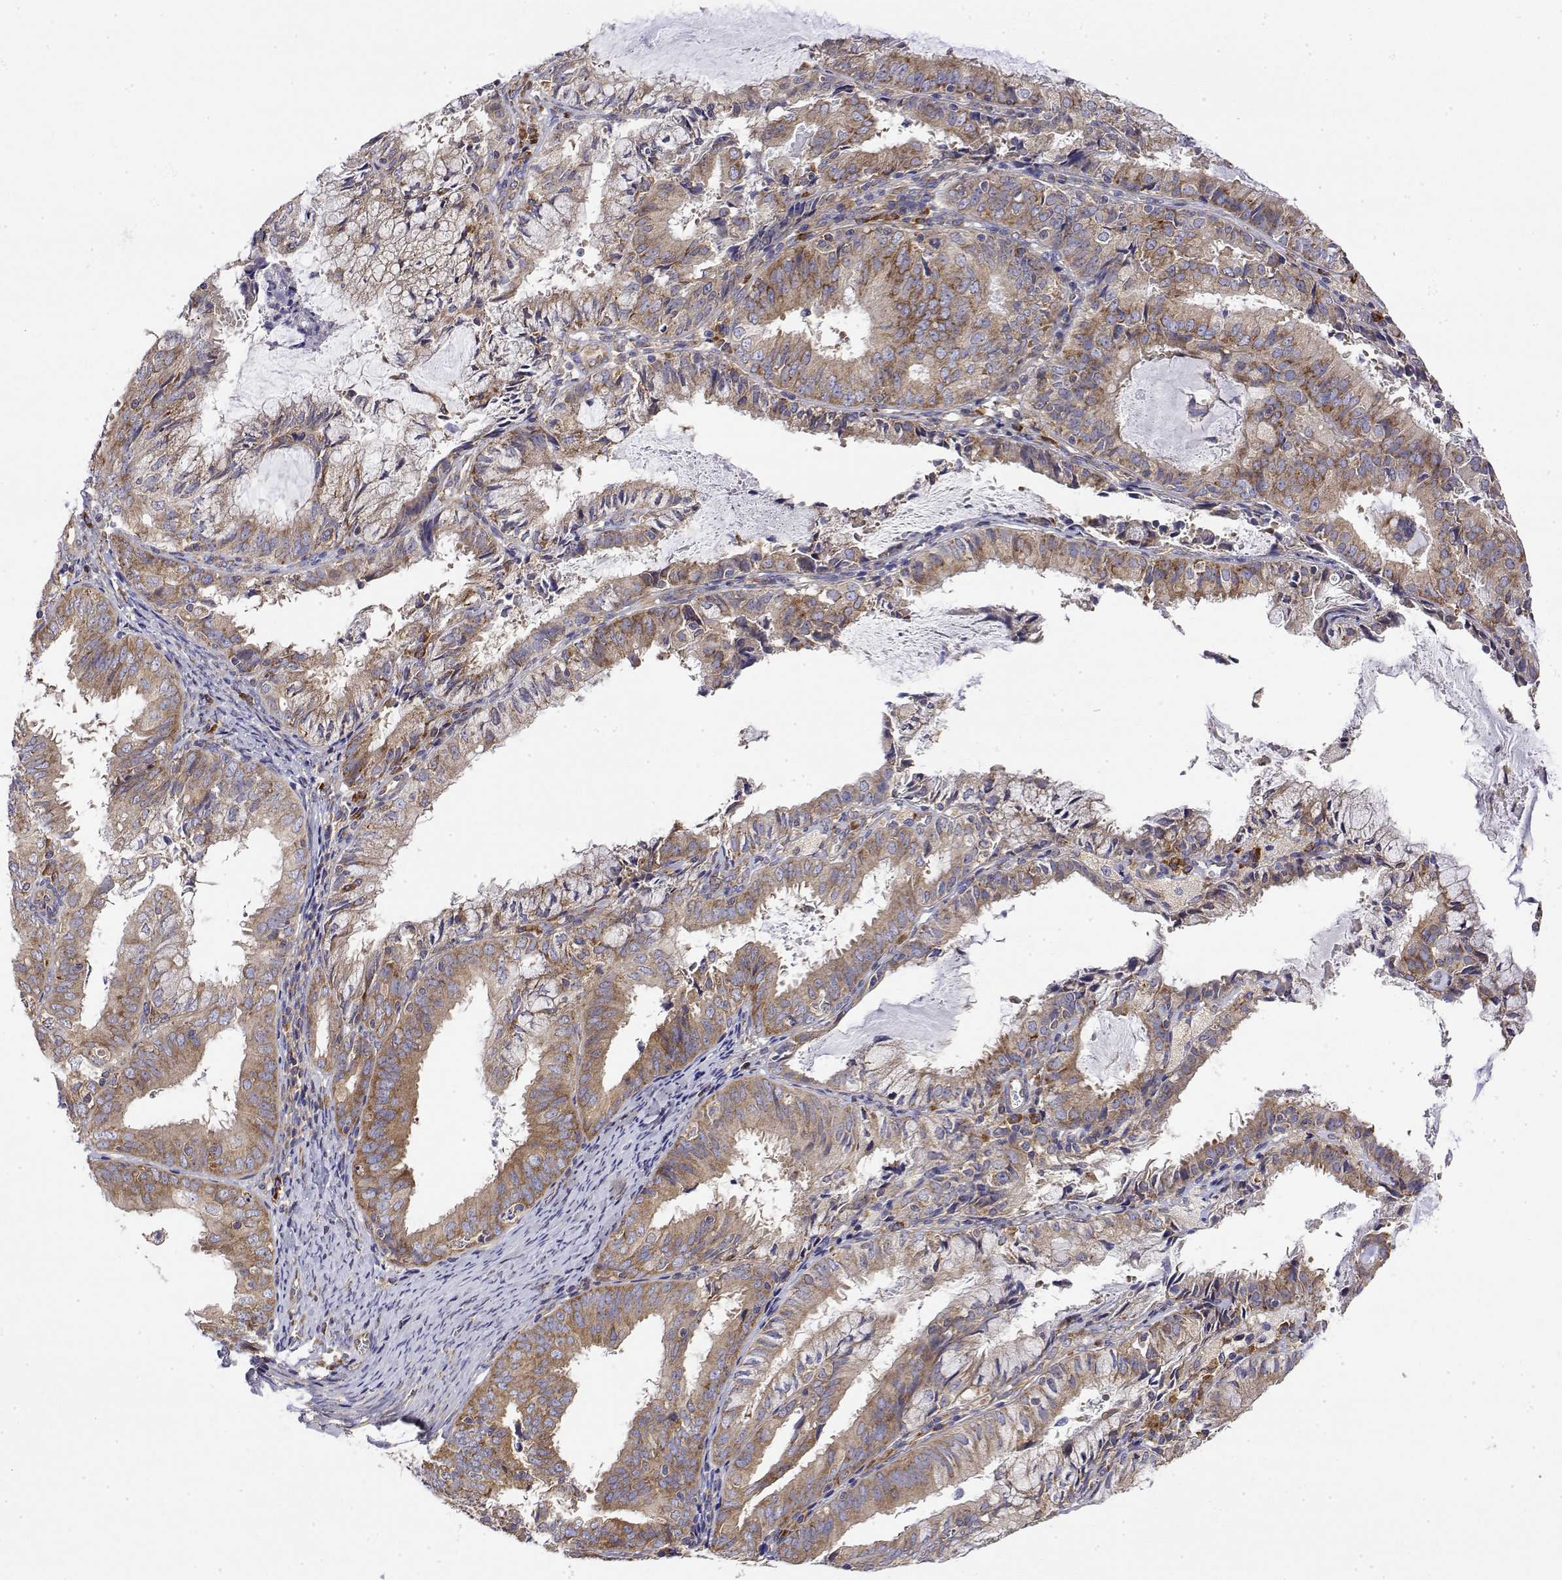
{"staining": {"intensity": "moderate", "quantity": ">75%", "location": "cytoplasmic/membranous"}, "tissue": "endometrial cancer", "cell_type": "Tumor cells", "image_type": "cancer", "snomed": [{"axis": "morphology", "description": "Adenocarcinoma, NOS"}, {"axis": "topography", "description": "Endometrium"}], "caption": "This micrograph demonstrates endometrial cancer (adenocarcinoma) stained with immunohistochemistry to label a protein in brown. The cytoplasmic/membranous of tumor cells show moderate positivity for the protein. Nuclei are counter-stained blue.", "gene": "EEF1G", "patient": {"sex": "female", "age": 57}}